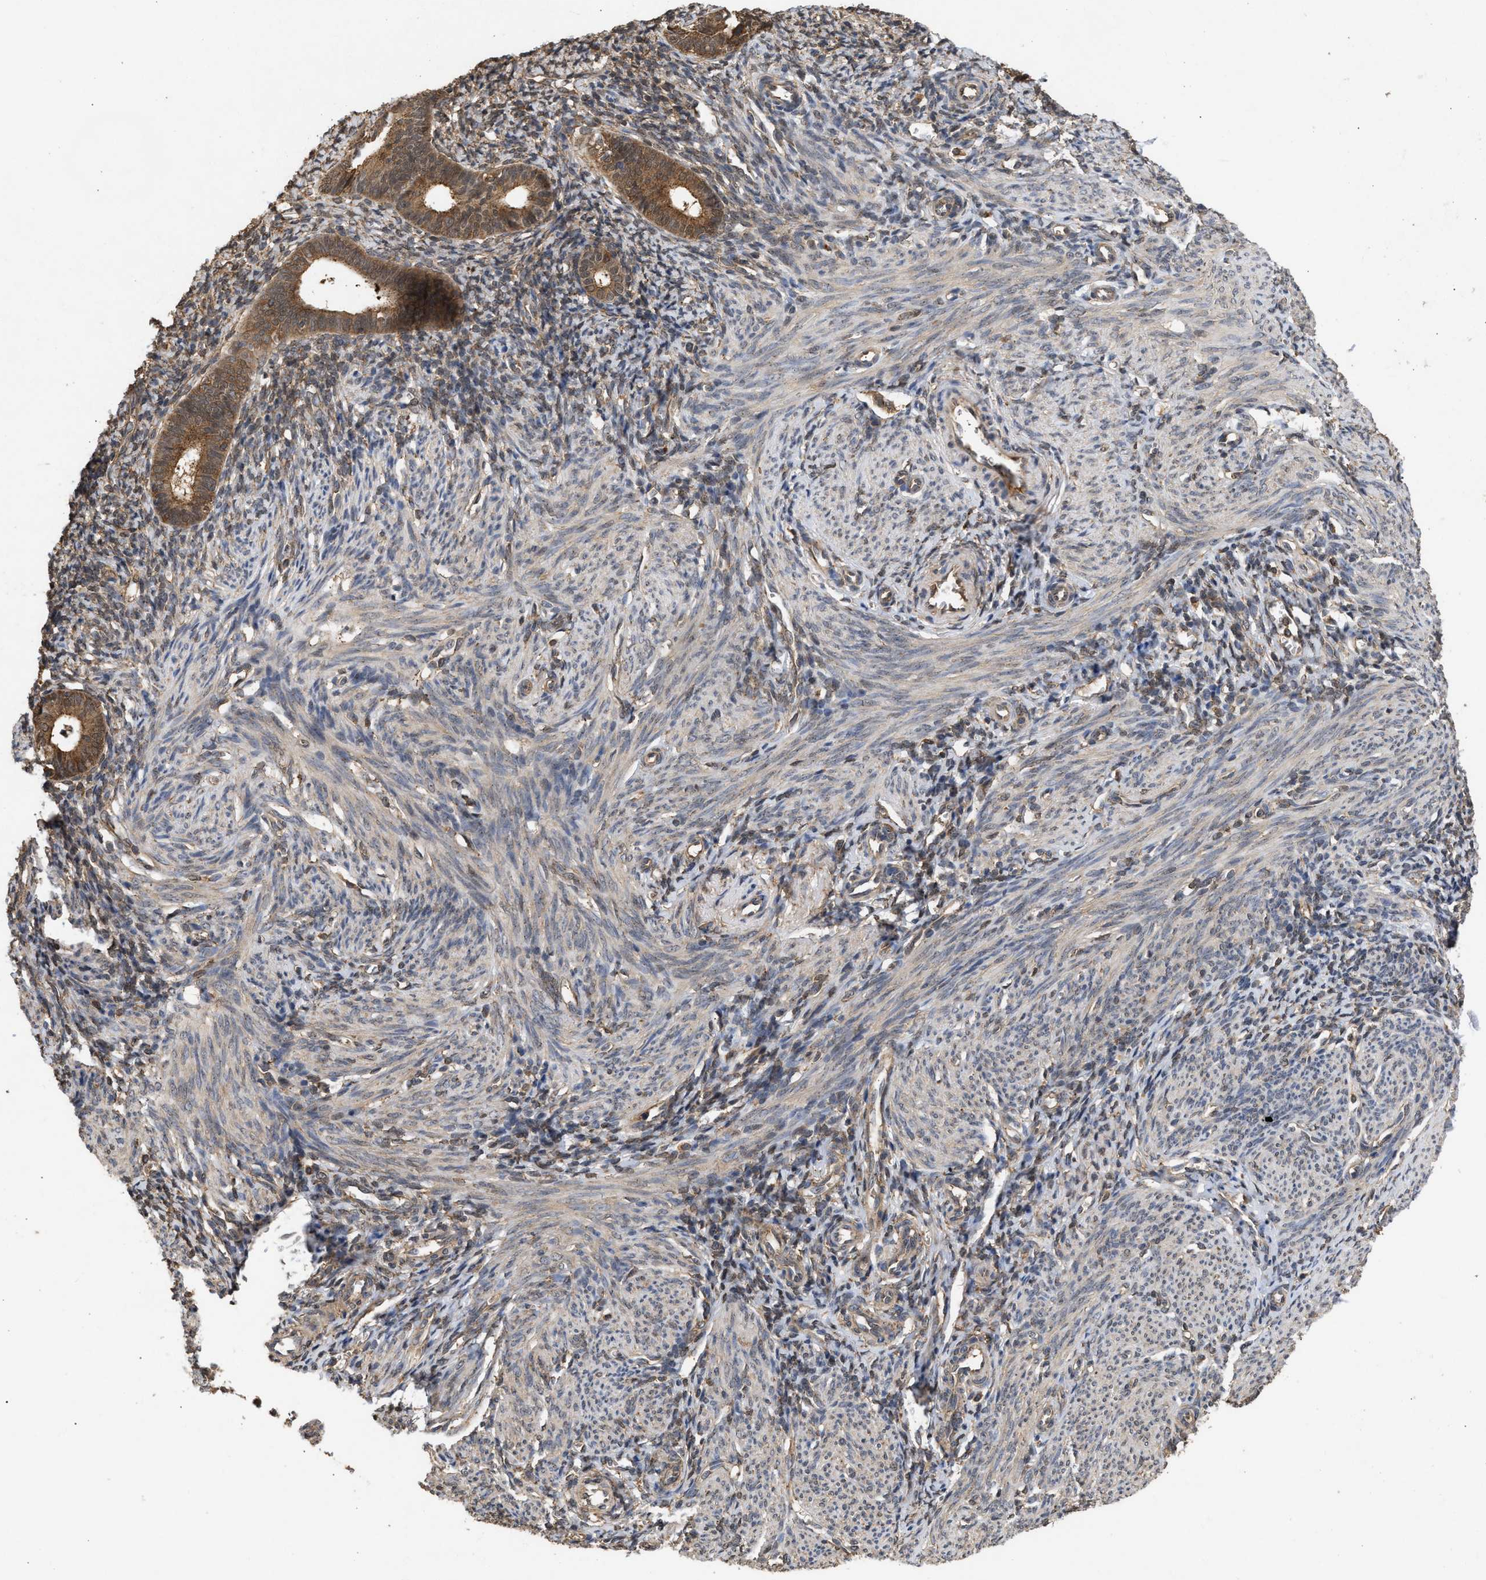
{"staining": {"intensity": "moderate", "quantity": "25%-75%", "location": "cytoplasmic/membranous"}, "tissue": "endometrium", "cell_type": "Cells in endometrial stroma", "image_type": "normal", "snomed": [{"axis": "morphology", "description": "Normal tissue, NOS"}, {"axis": "morphology", "description": "Adenocarcinoma, NOS"}, {"axis": "topography", "description": "Endometrium"}], "caption": "Immunohistochemistry histopathology image of unremarkable human endometrium stained for a protein (brown), which exhibits medium levels of moderate cytoplasmic/membranous positivity in approximately 25%-75% of cells in endometrial stroma.", "gene": "FITM1", "patient": {"sex": "female", "age": 57}}